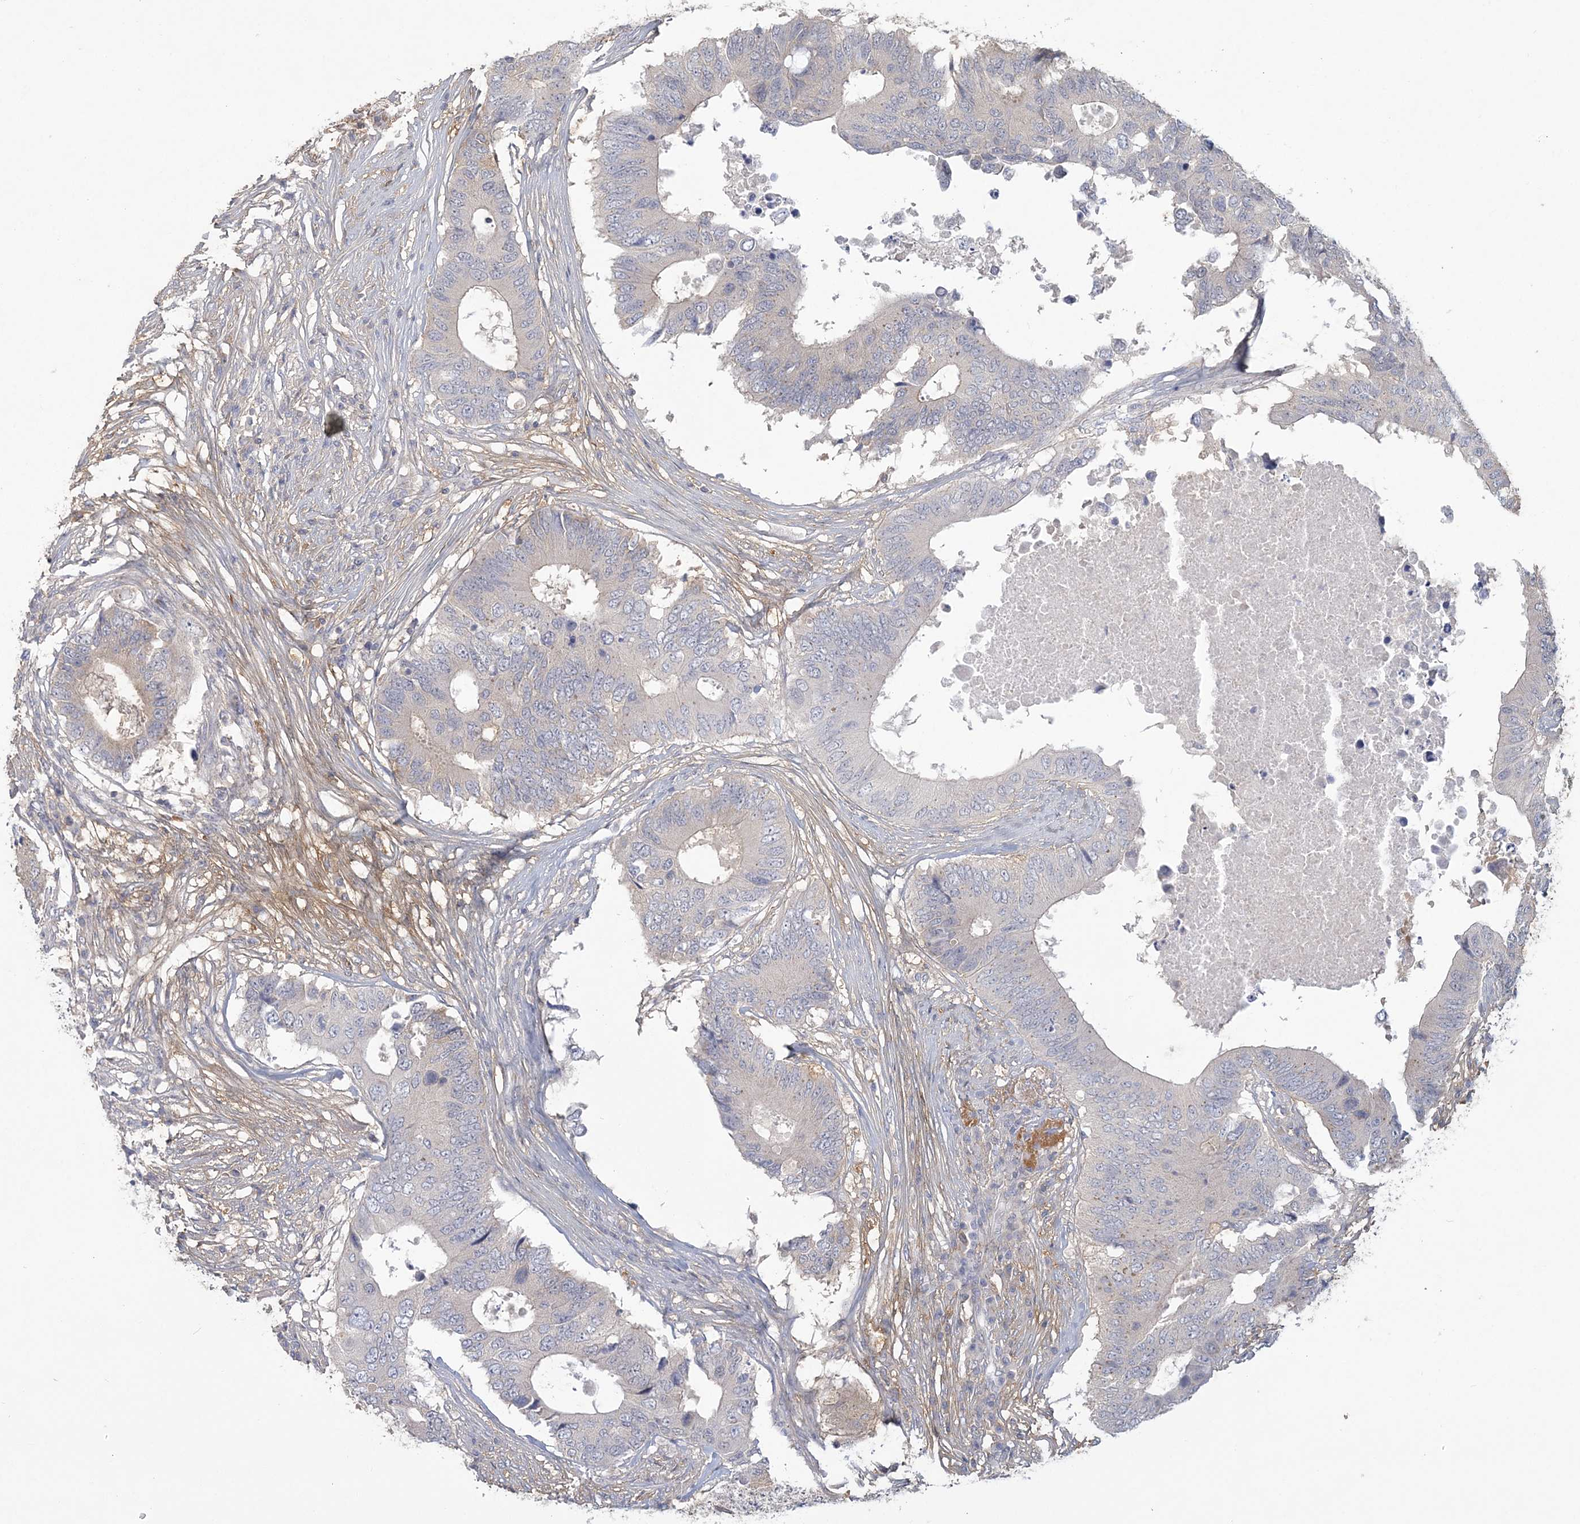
{"staining": {"intensity": "negative", "quantity": "none", "location": "none"}, "tissue": "colorectal cancer", "cell_type": "Tumor cells", "image_type": "cancer", "snomed": [{"axis": "morphology", "description": "Adenocarcinoma, NOS"}, {"axis": "topography", "description": "Colon"}], "caption": "Tumor cells show no significant expression in colorectal cancer.", "gene": "ANKS1A", "patient": {"sex": "male", "age": 71}}